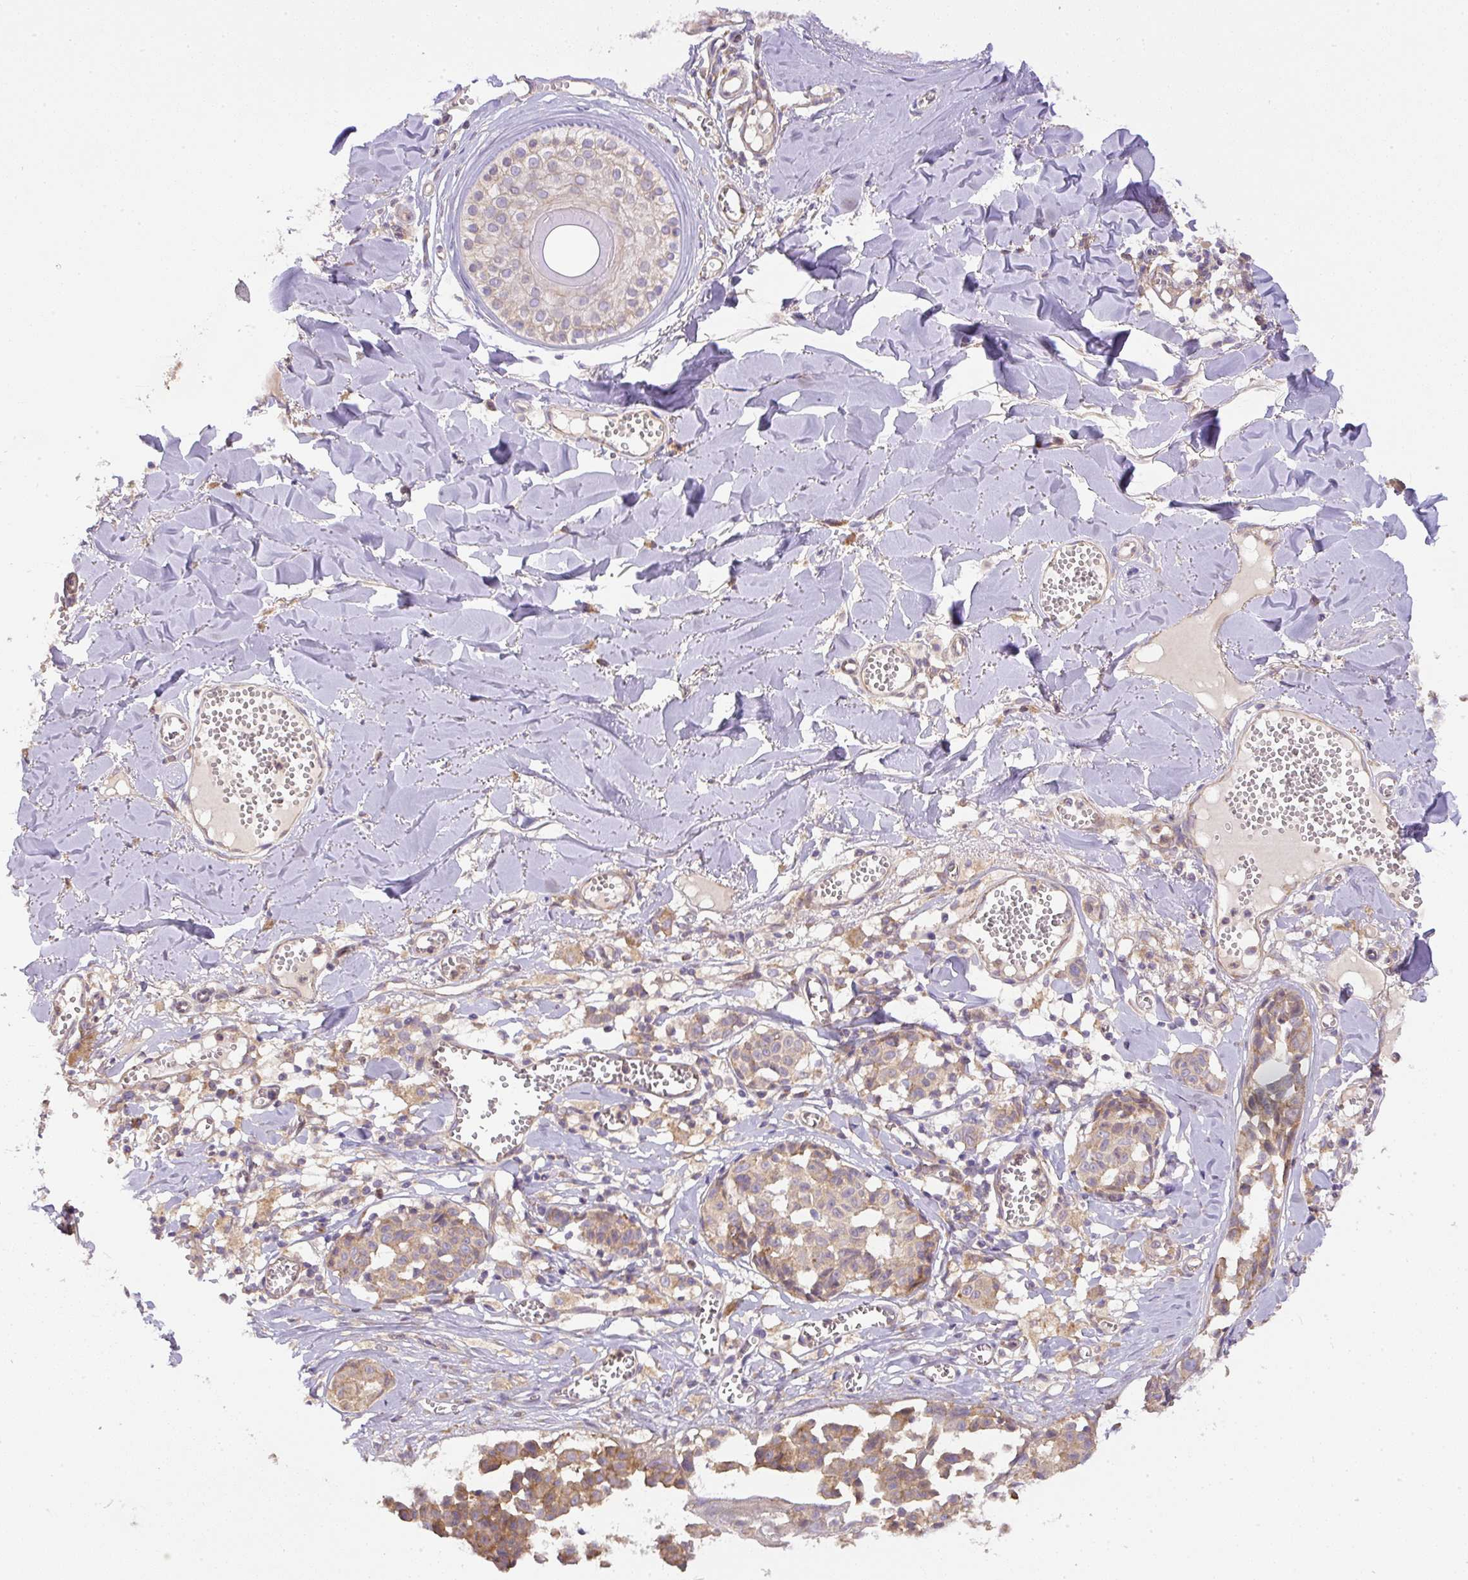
{"staining": {"intensity": "weak", "quantity": ">75%", "location": "cytoplasmic/membranous"}, "tissue": "melanoma", "cell_type": "Tumor cells", "image_type": "cancer", "snomed": [{"axis": "morphology", "description": "Malignant melanoma, NOS"}, {"axis": "topography", "description": "Skin"}], "caption": "A high-resolution histopathology image shows immunohistochemistry (IHC) staining of malignant melanoma, which demonstrates weak cytoplasmic/membranous positivity in approximately >75% of tumor cells. The protein of interest is shown in brown color, while the nuclei are stained blue.", "gene": "DAPK1", "patient": {"sex": "female", "age": 43}}